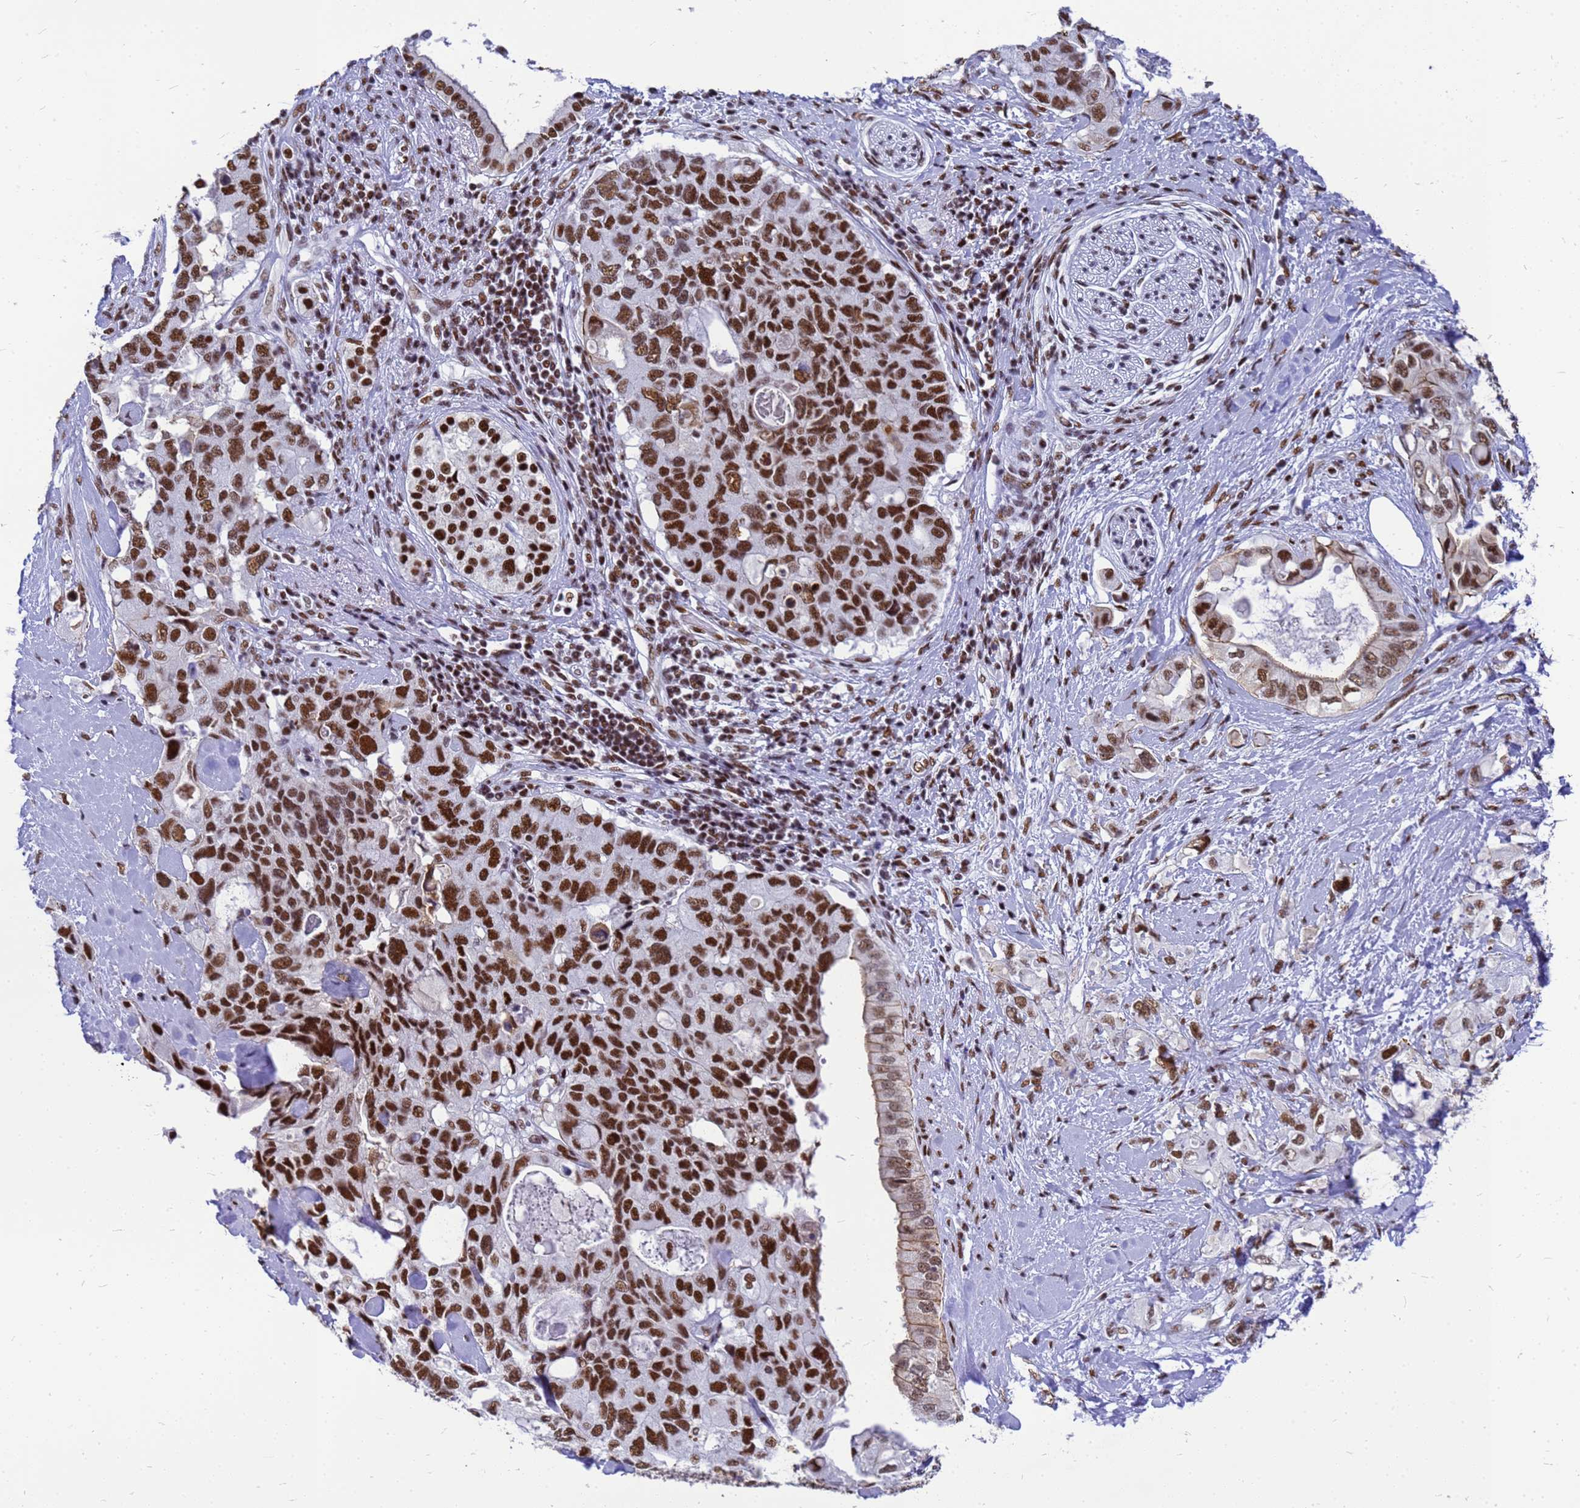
{"staining": {"intensity": "strong", "quantity": ">75%", "location": "nuclear"}, "tissue": "pancreatic cancer", "cell_type": "Tumor cells", "image_type": "cancer", "snomed": [{"axis": "morphology", "description": "Adenocarcinoma, NOS"}, {"axis": "topography", "description": "Pancreas"}], "caption": "Protein analysis of pancreatic cancer (adenocarcinoma) tissue exhibits strong nuclear staining in about >75% of tumor cells.", "gene": "SART3", "patient": {"sex": "female", "age": 56}}